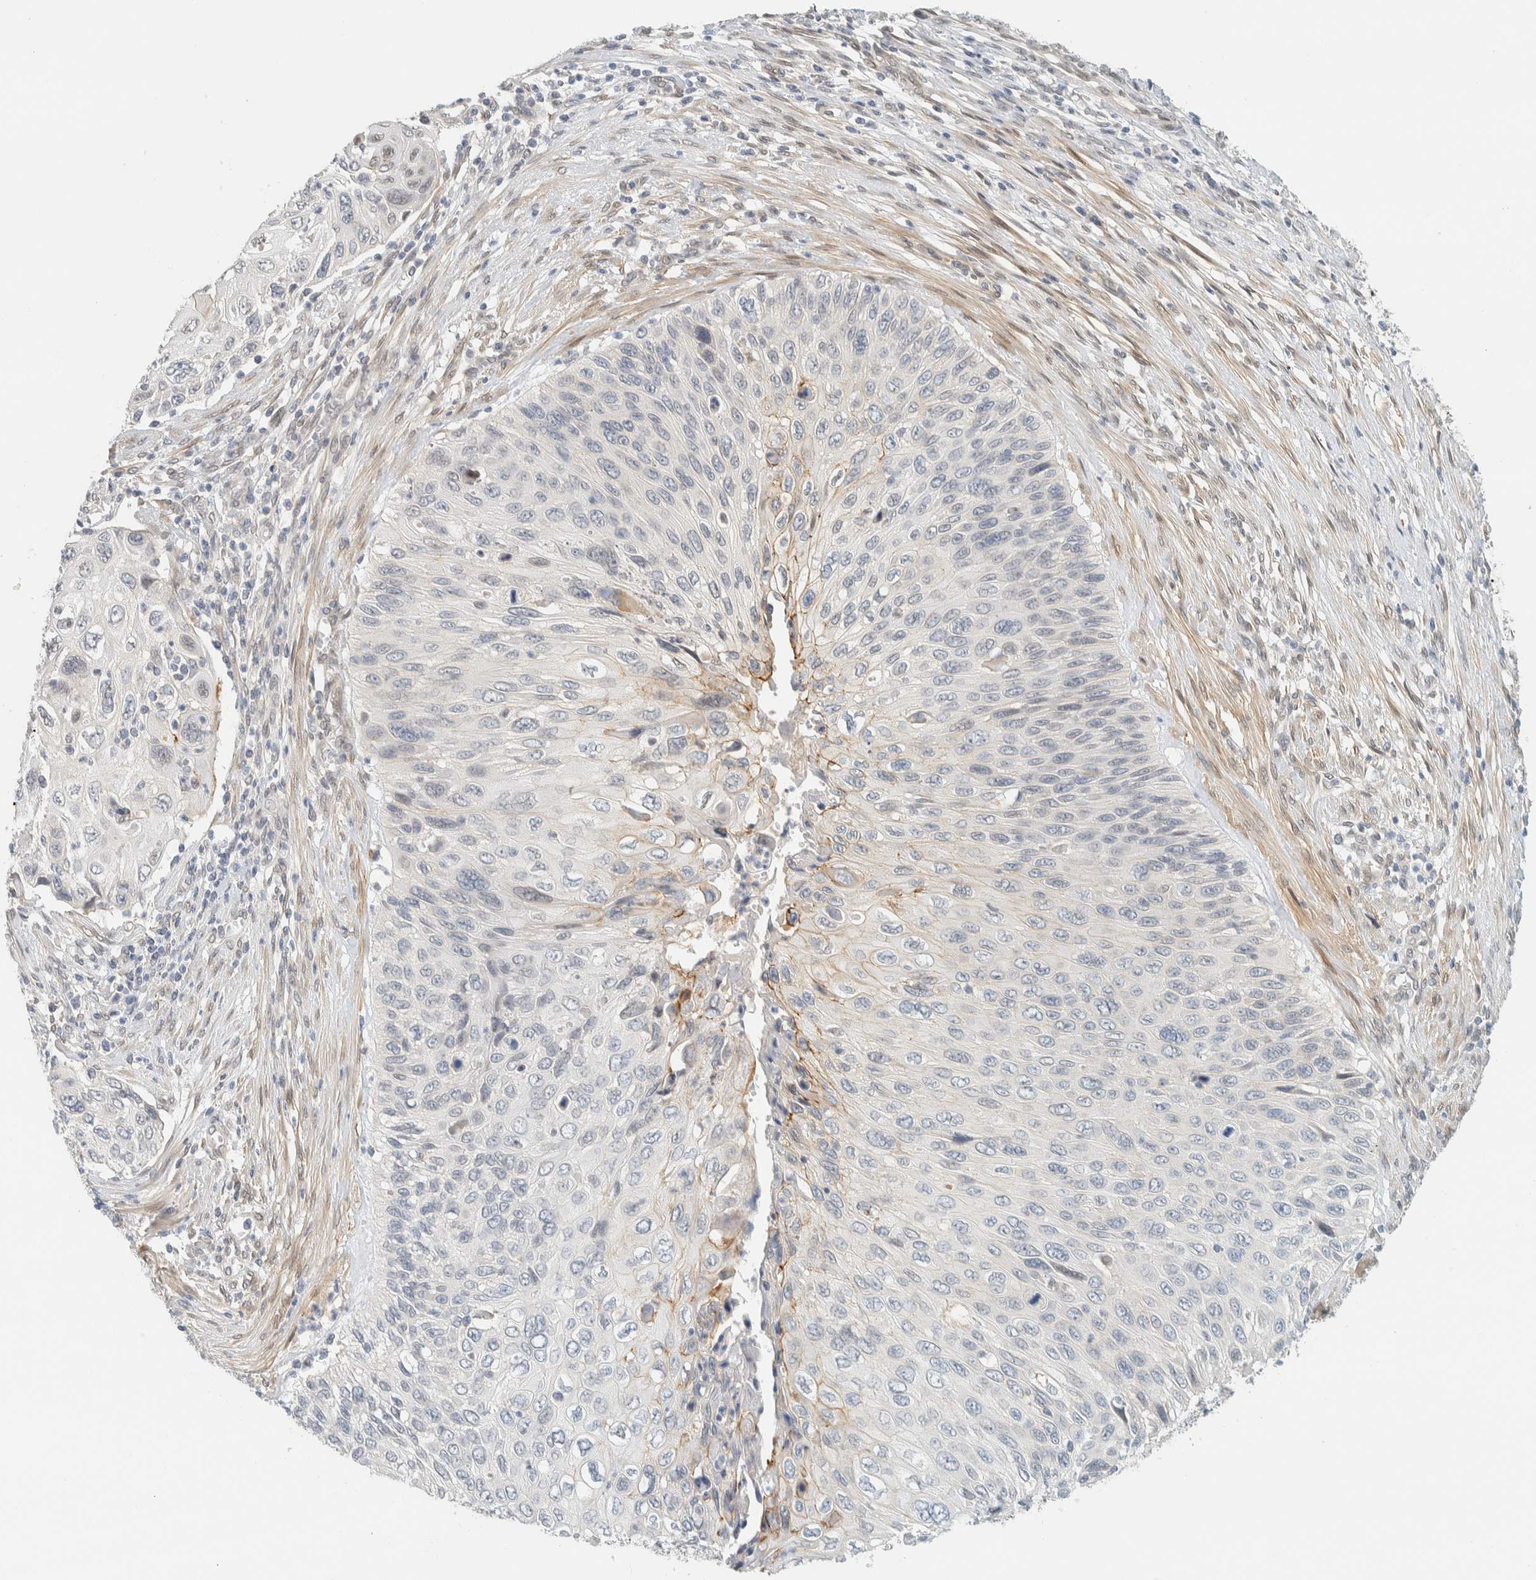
{"staining": {"intensity": "weak", "quantity": "<25%", "location": "cytoplasmic/membranous"}, "tissue": "cervical cancer", "cell_type": "Tumor cells", "image_type": "cancer", "snomed": [{"axis": "morphology", "description": "Squamous cell carcinoma, NOS"}, {"axis": "topography", "description": "Cervix"}], "caption": "The photomicrograph reveals no significant expression in tumor cells of squamous cell carcinoma (cervical).", "gene": "C1QTNF12", "patient": {"sex": "female", "age": 70}}